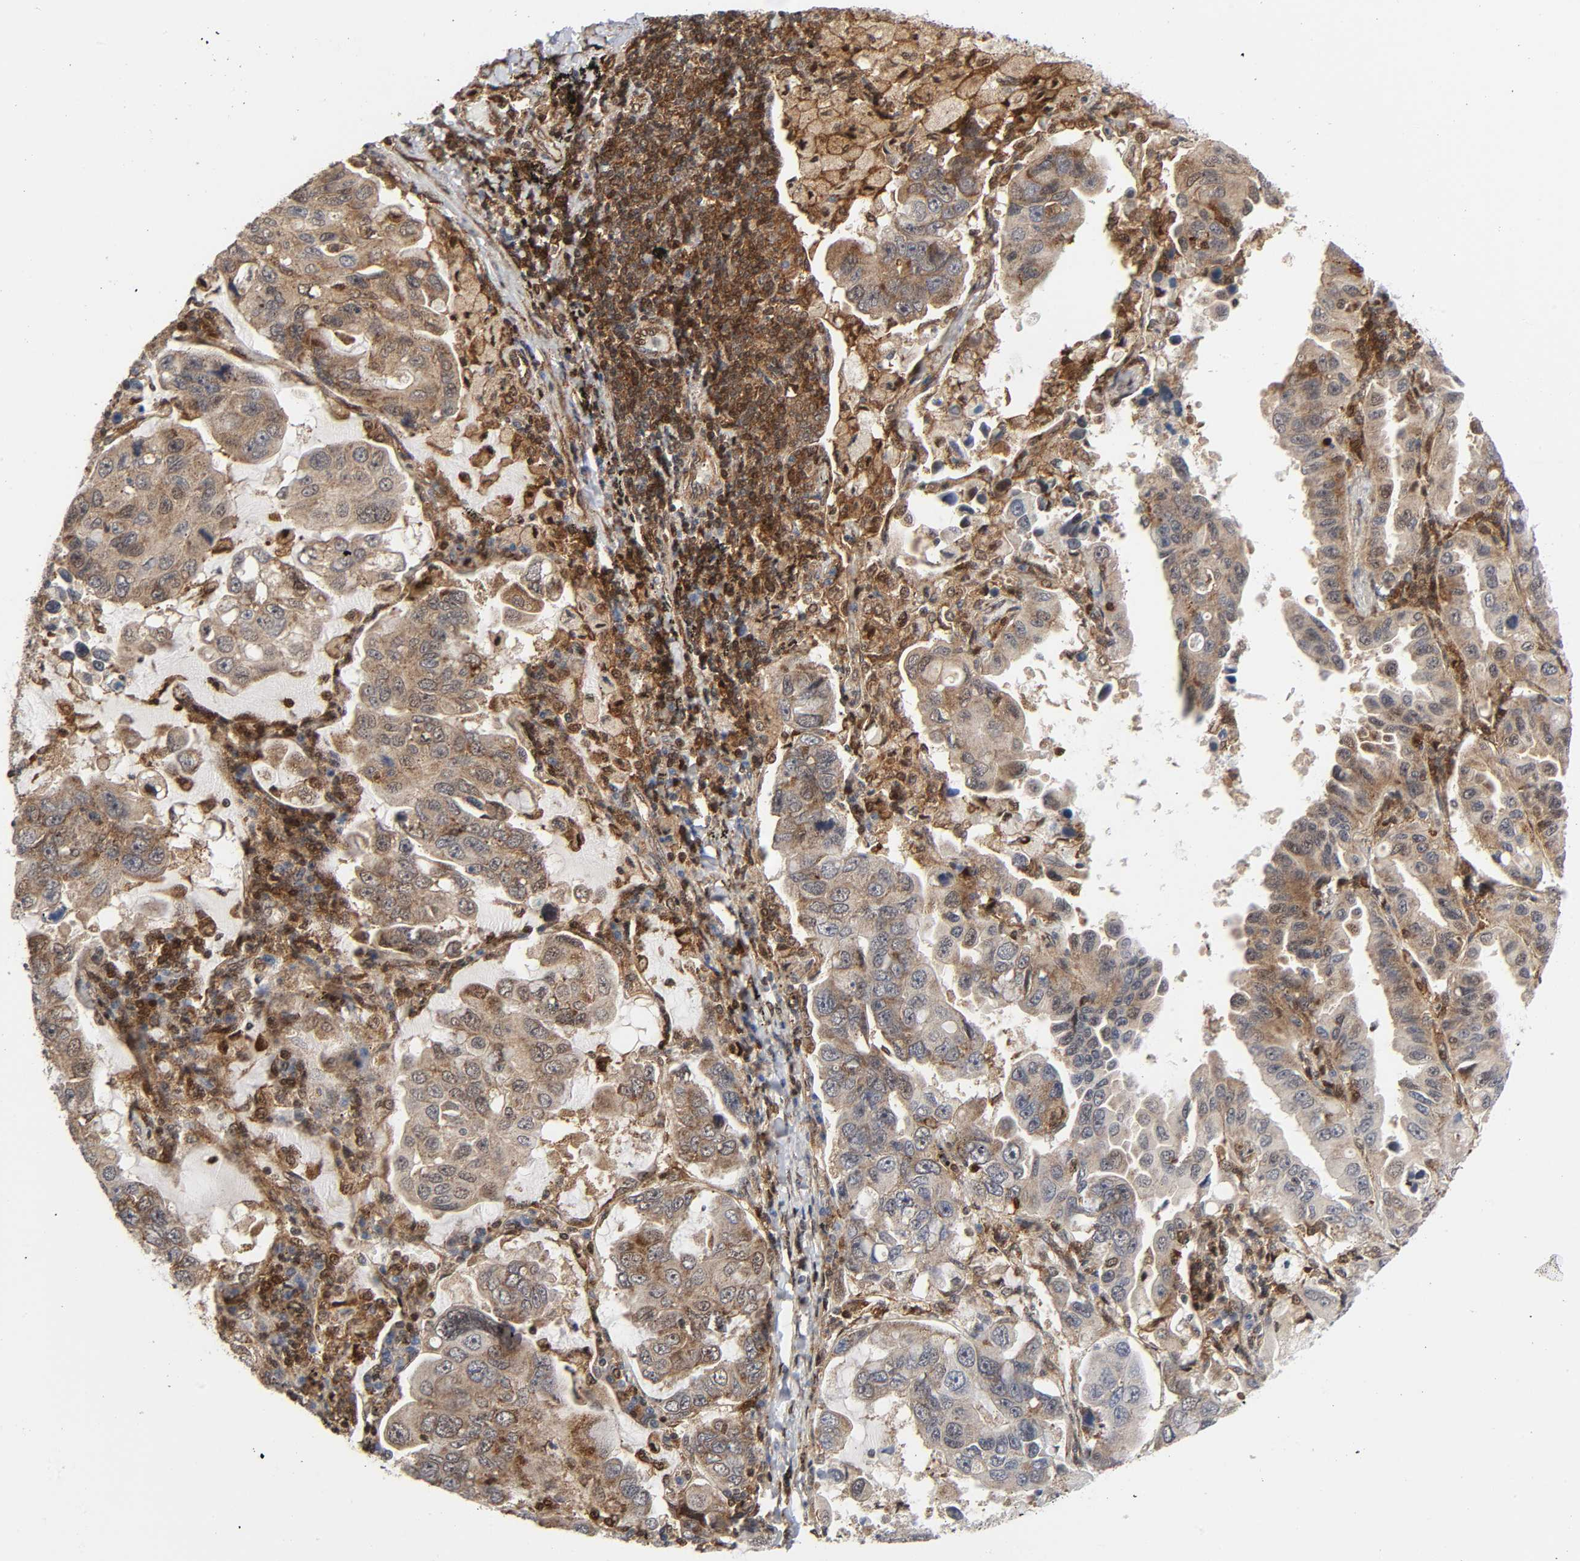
{"staining": {"intensity": "moderate", "quantity": "25%-75%", "location": "cytoplasmic/membranous"}, "tissue": "lung cancer", "cell_type": "Tumor cells", "image_type": "cancer", "snomed": [{"axis": "morphology", "description": "Adenocarcinoma, NOS"}, {"axis": "topography", "description": "Lung"}], "caption": "Immunohistochemistry of lung cancer (adenocarcinoma) displays medium levels of moderate cytoplasmic/membranous staining in about 25%-75% of tumor cells.", "gene": "MAPK1", "patient": {"sex": "male", "age": 64}}